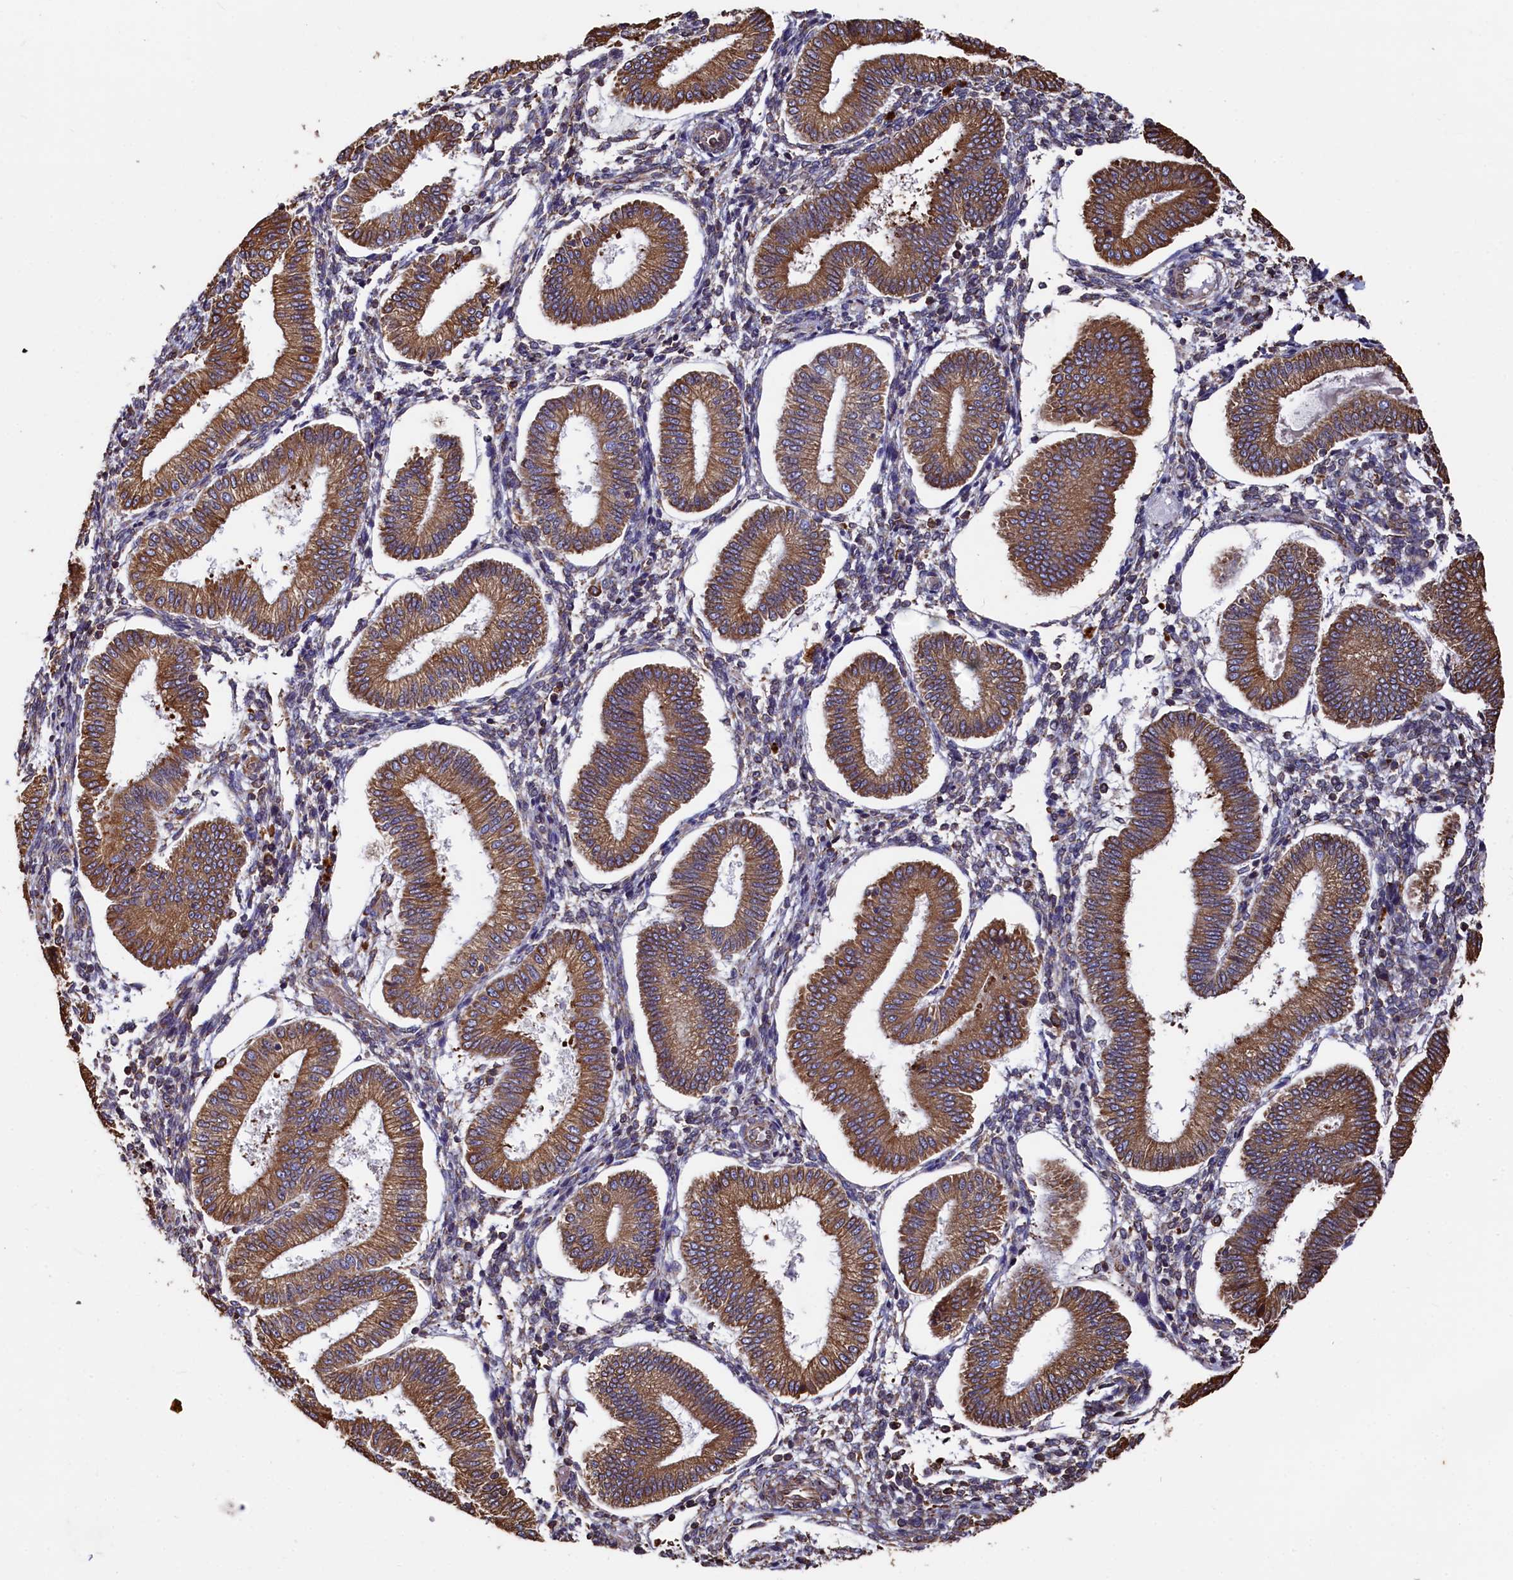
{"staining": {"intensity": "moderate", "quantity": "<25%", "location": "cytoplasmic/membranous"}, "tissue": "endometrium", "cell_type": "Cells in endometrial stroma", "image_type": "normal", "snomed": [{"axis": "morphology", "description": "Normal tissue, NOS"}, {"axis": "topography", "description": "Endometrium"}], "caption": "DAB (3,3'-diaminobenzidine) immunohistochemical staining of unremarkable human endometrium displays moderate cytoplasmic/membranous protein positivity in approximately <25% of cells in endometrial stroma. (DAB = brown stain, brightfield microscopy at high magnification).", "gene": "NEURL1B", "patient": {"sex": "female", "age": 39}}